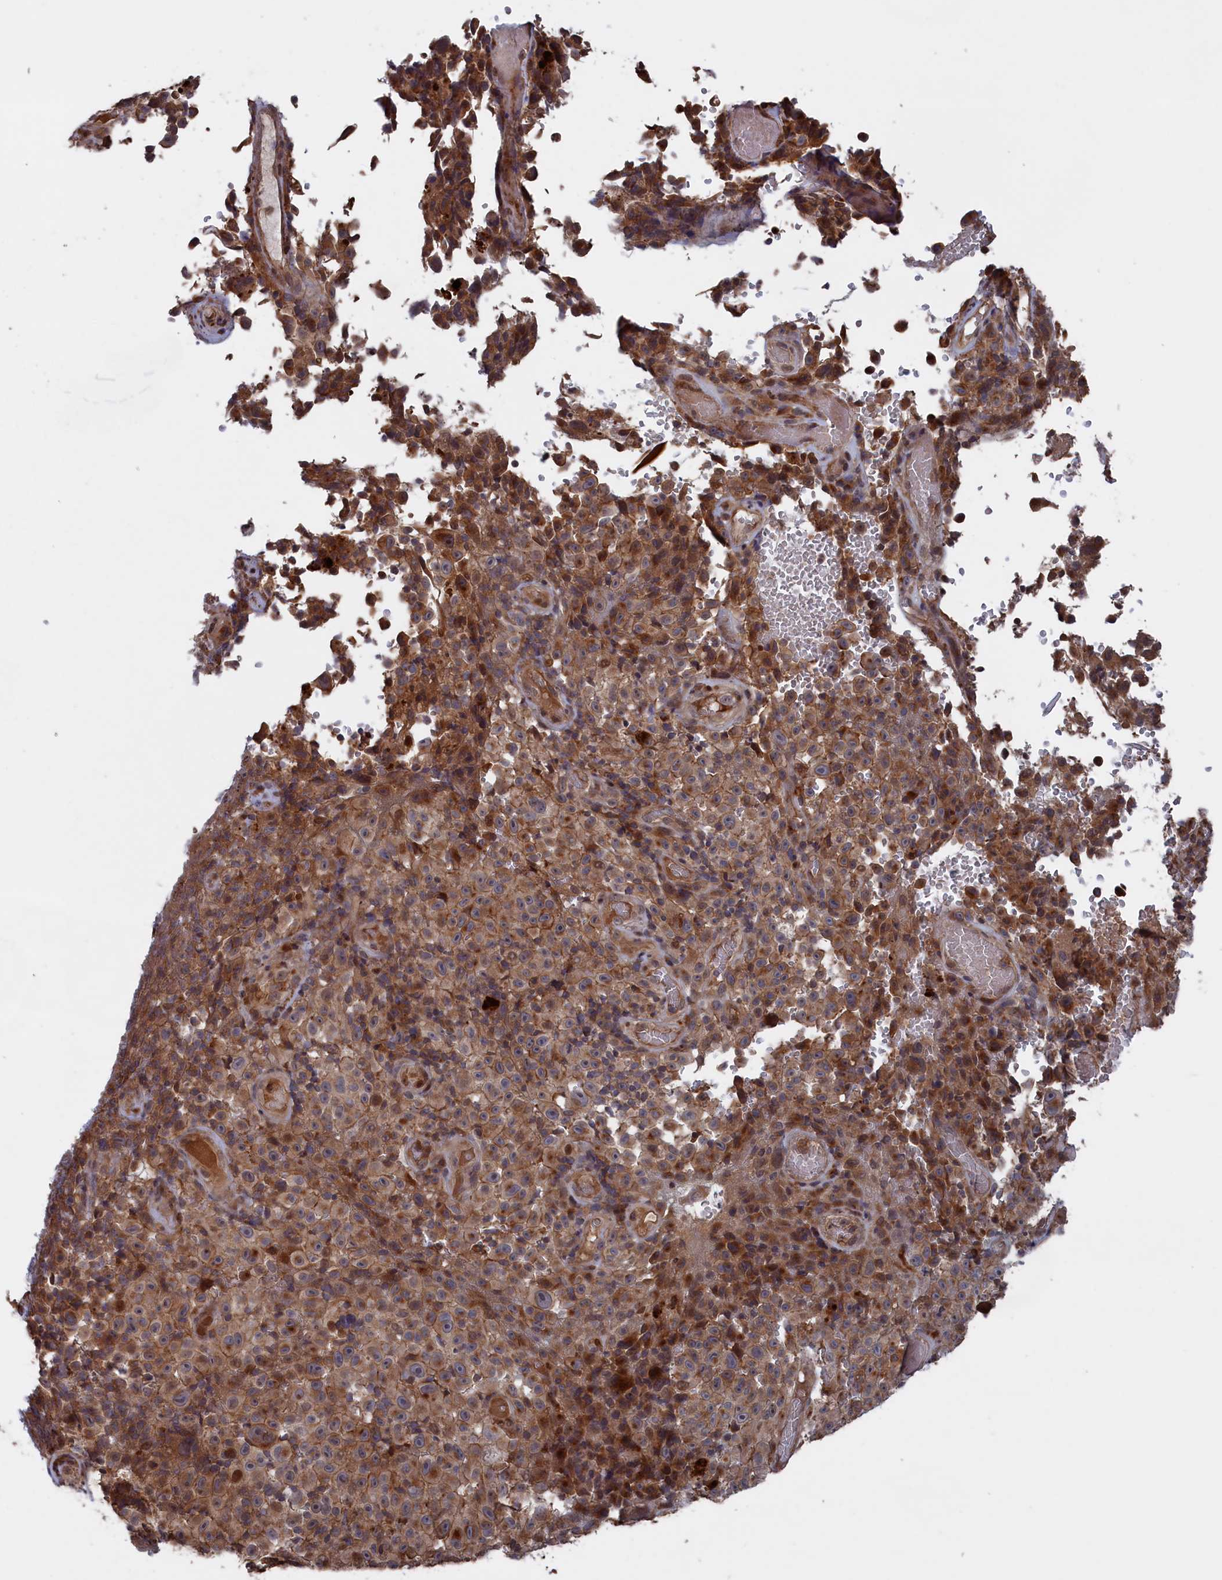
{"staining": {"intensity": "moderate", "quantity": ">75%", "location": "cytoplasmic/membranous"}, "tissue": "melanoma", "cell_type": "Tumor cells", "image_type": "cancer", "snomed": [{"axis": "morphology", "description": "Malignant melanoma, NOS"}, {"axis": "topography", "description": "Skin"}], "caption": "Moderate cytoplasmic/membranous positivity is appreciated in approximately >75% of tumor cells in malignant melanoma. (DAB IHC, brown staining for protein, blue staining for nuclei).", "gene": "PLA2G15", "patient": {"sex": "female", "age": 82}}